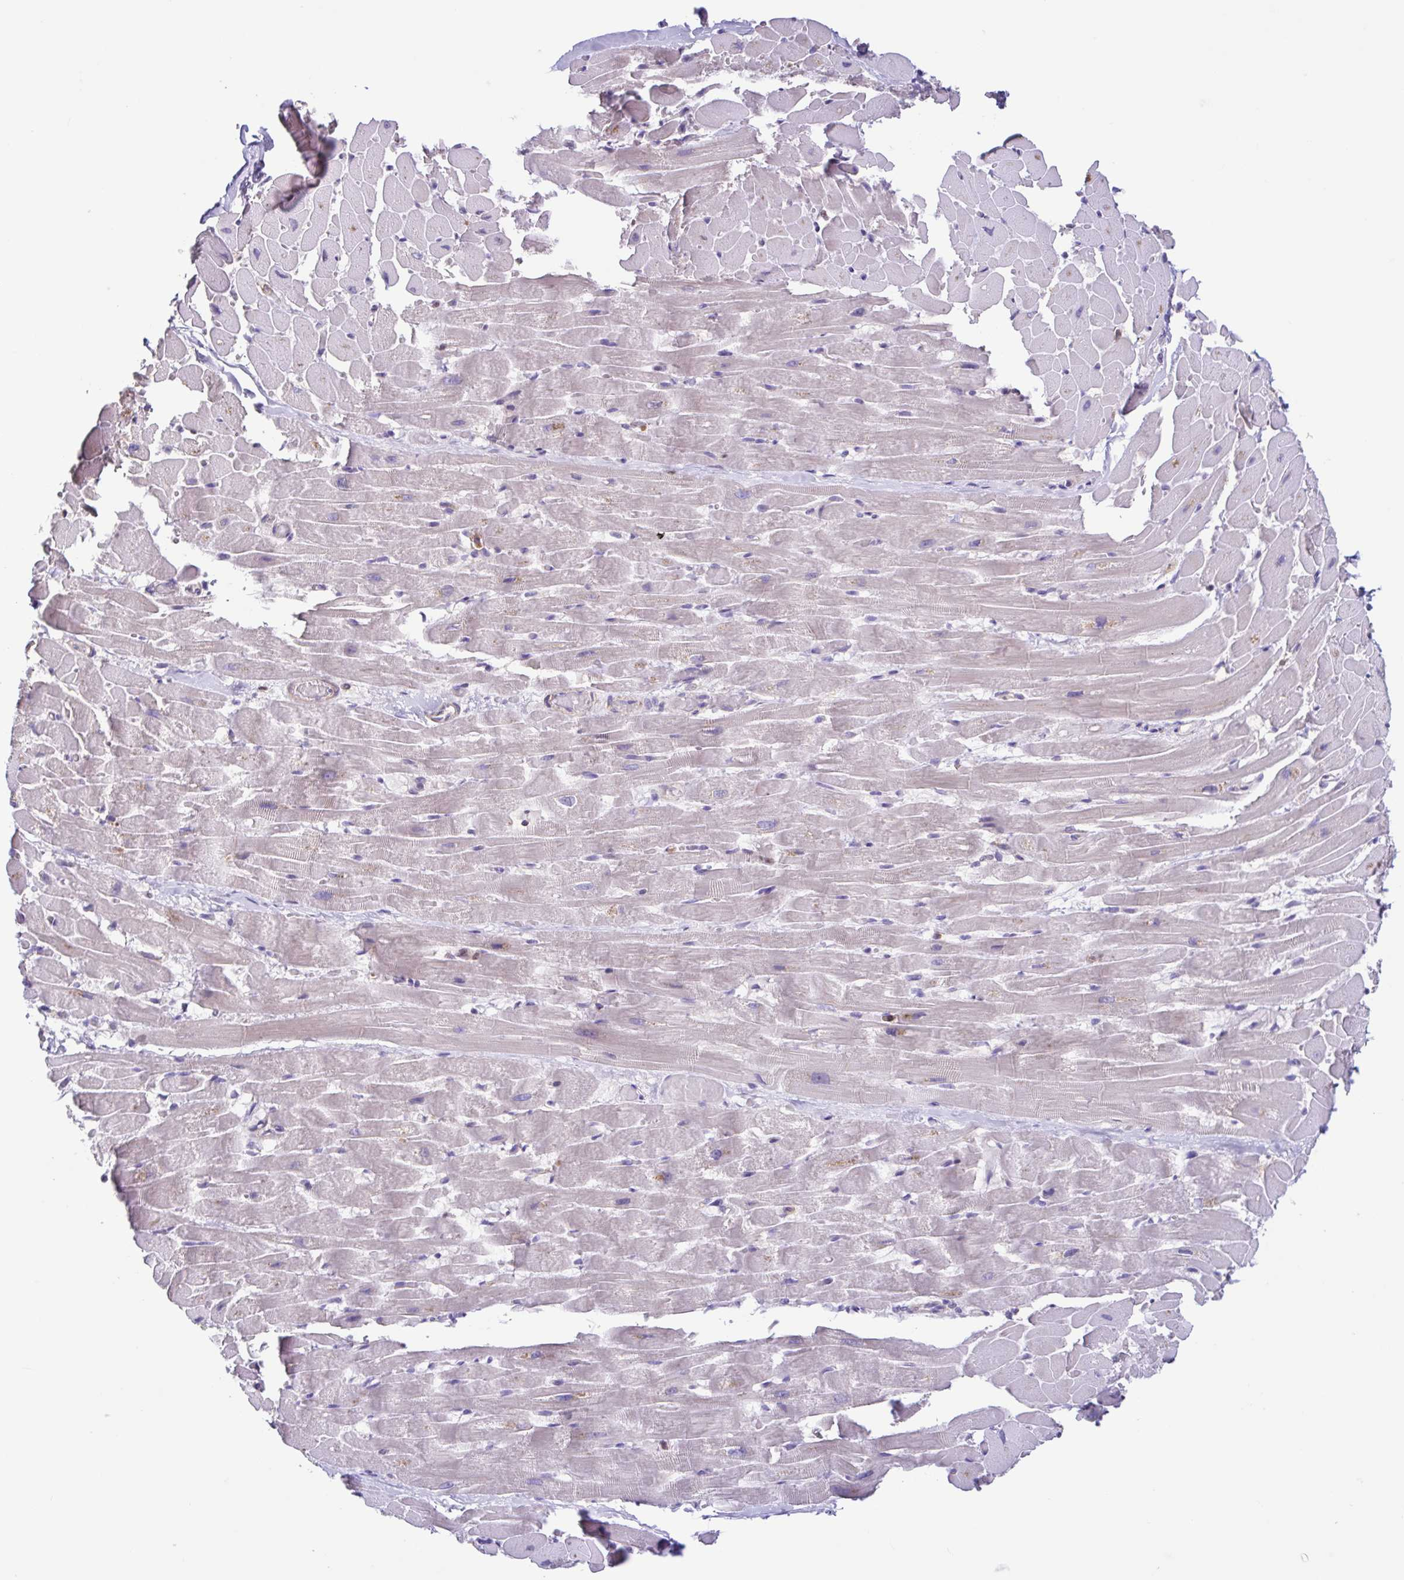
{"staining": {"intensity": "weak", "quantity": "<25%", "location": "cytoplasmic/membranous"}, "tissue": "heart muscle", "cell_type": "Cardiomyocytes", "image_type": "normal", "snomed": [{"axis": "morphology", "description": "Normal tissue, NOS"}, {"axis": "topography", "description": "Heart"}], "caption": "Histopathology image shows no protein positivity in cardiomyocytes of normal heart muscle. (DAB immunohistochemistry with hematoxylin counter stain).", "gene": "ACTRT3", "patient": {"sex": "male", "age": 37}}